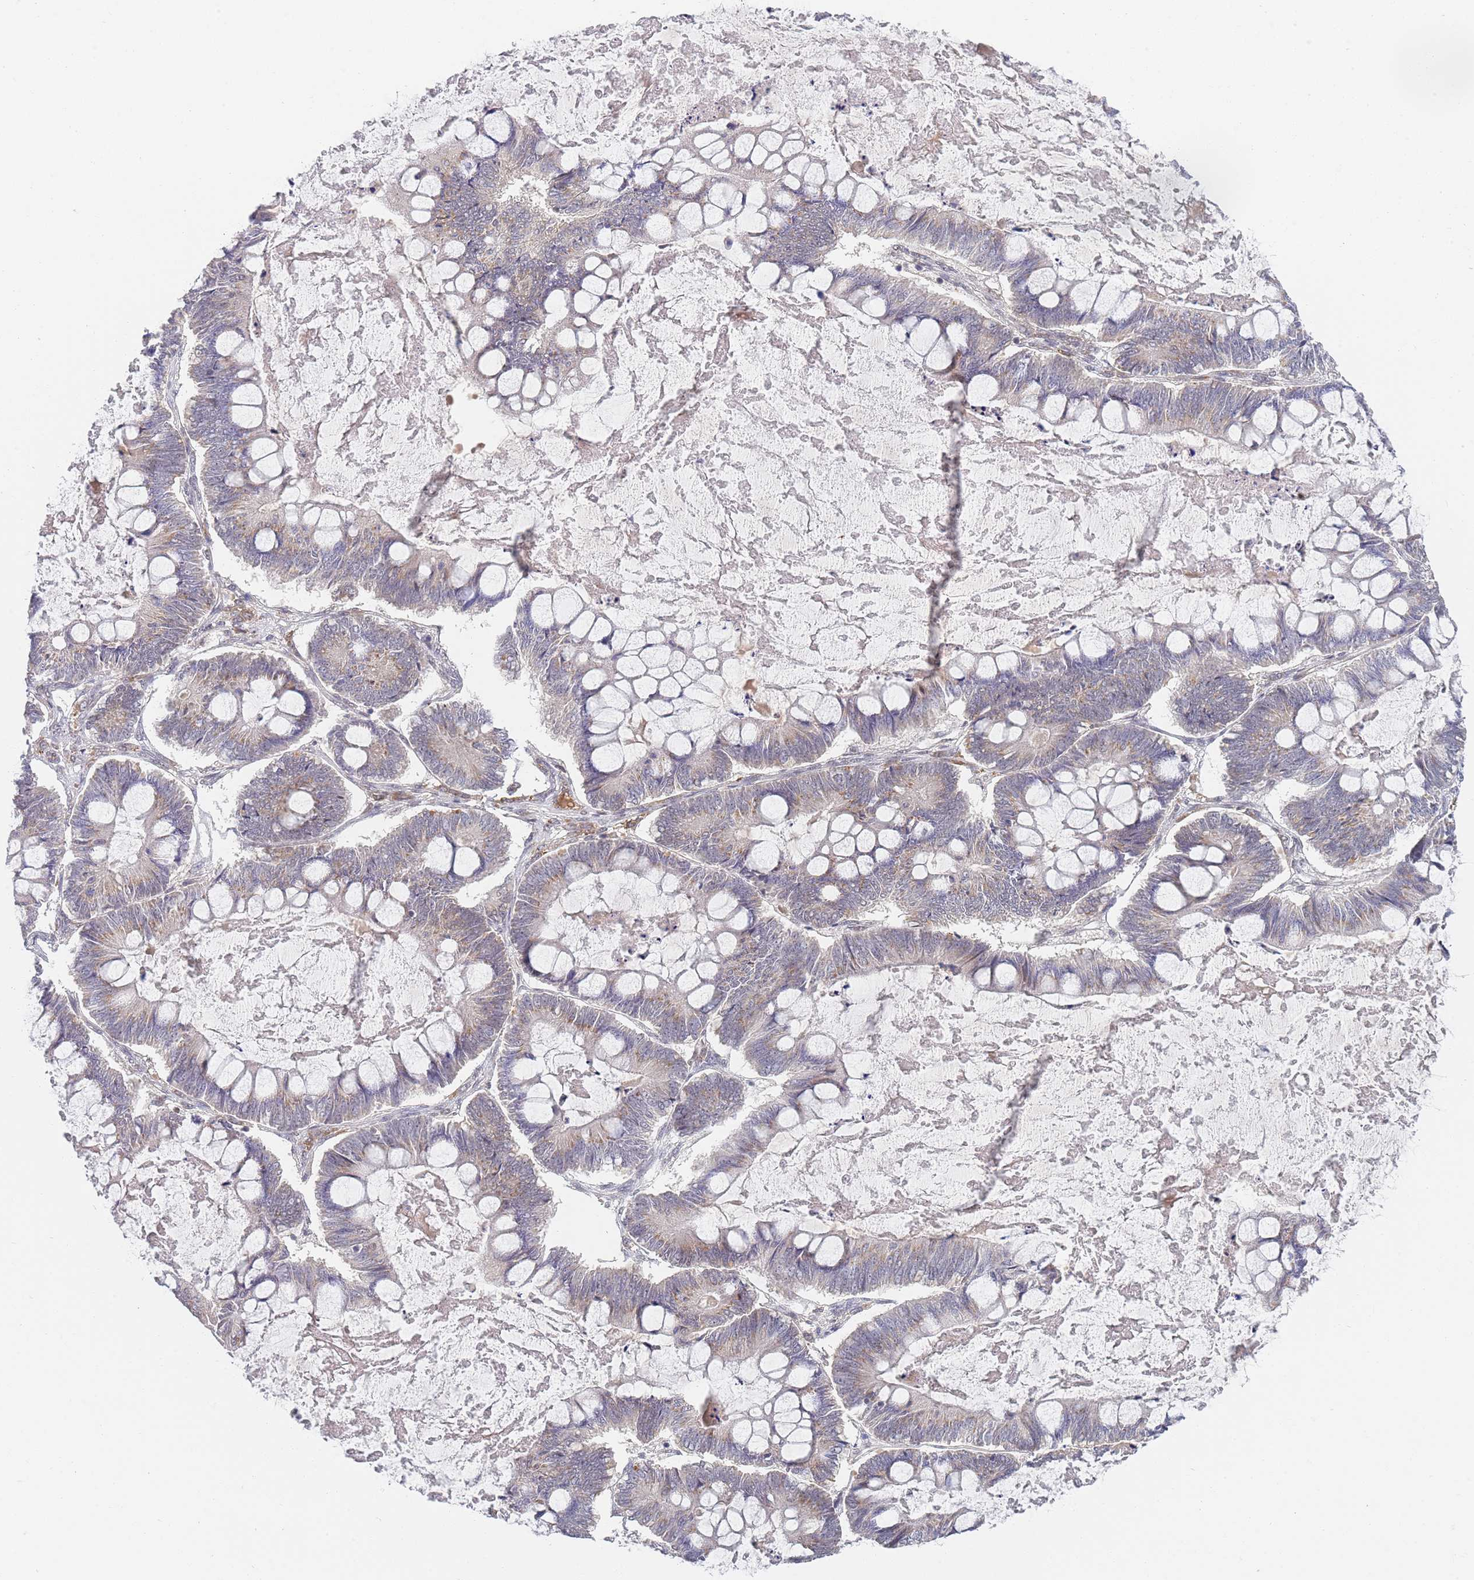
{"staining": {"intensity": "weak", "quantity": "<25%", "location": "cytoplasmic/membranous"}, "tissue": "ovarian cancer", "cell_type": "Tumor cells", "image_type": "cancer", "snomed": [{"axis": "morphology", "description": "Cystadenocarcinoma, mucinous, NOS"}, {"axis": "topography", "description": "Ovary"}], "caption": "Photomicrograph shows no significant protein positivity in tumor cells of ovarian cancer (mucinous cystadenocarcinoma).", "gene": "B4GALT4", "patient": {"sex": "female", "age": 61}}